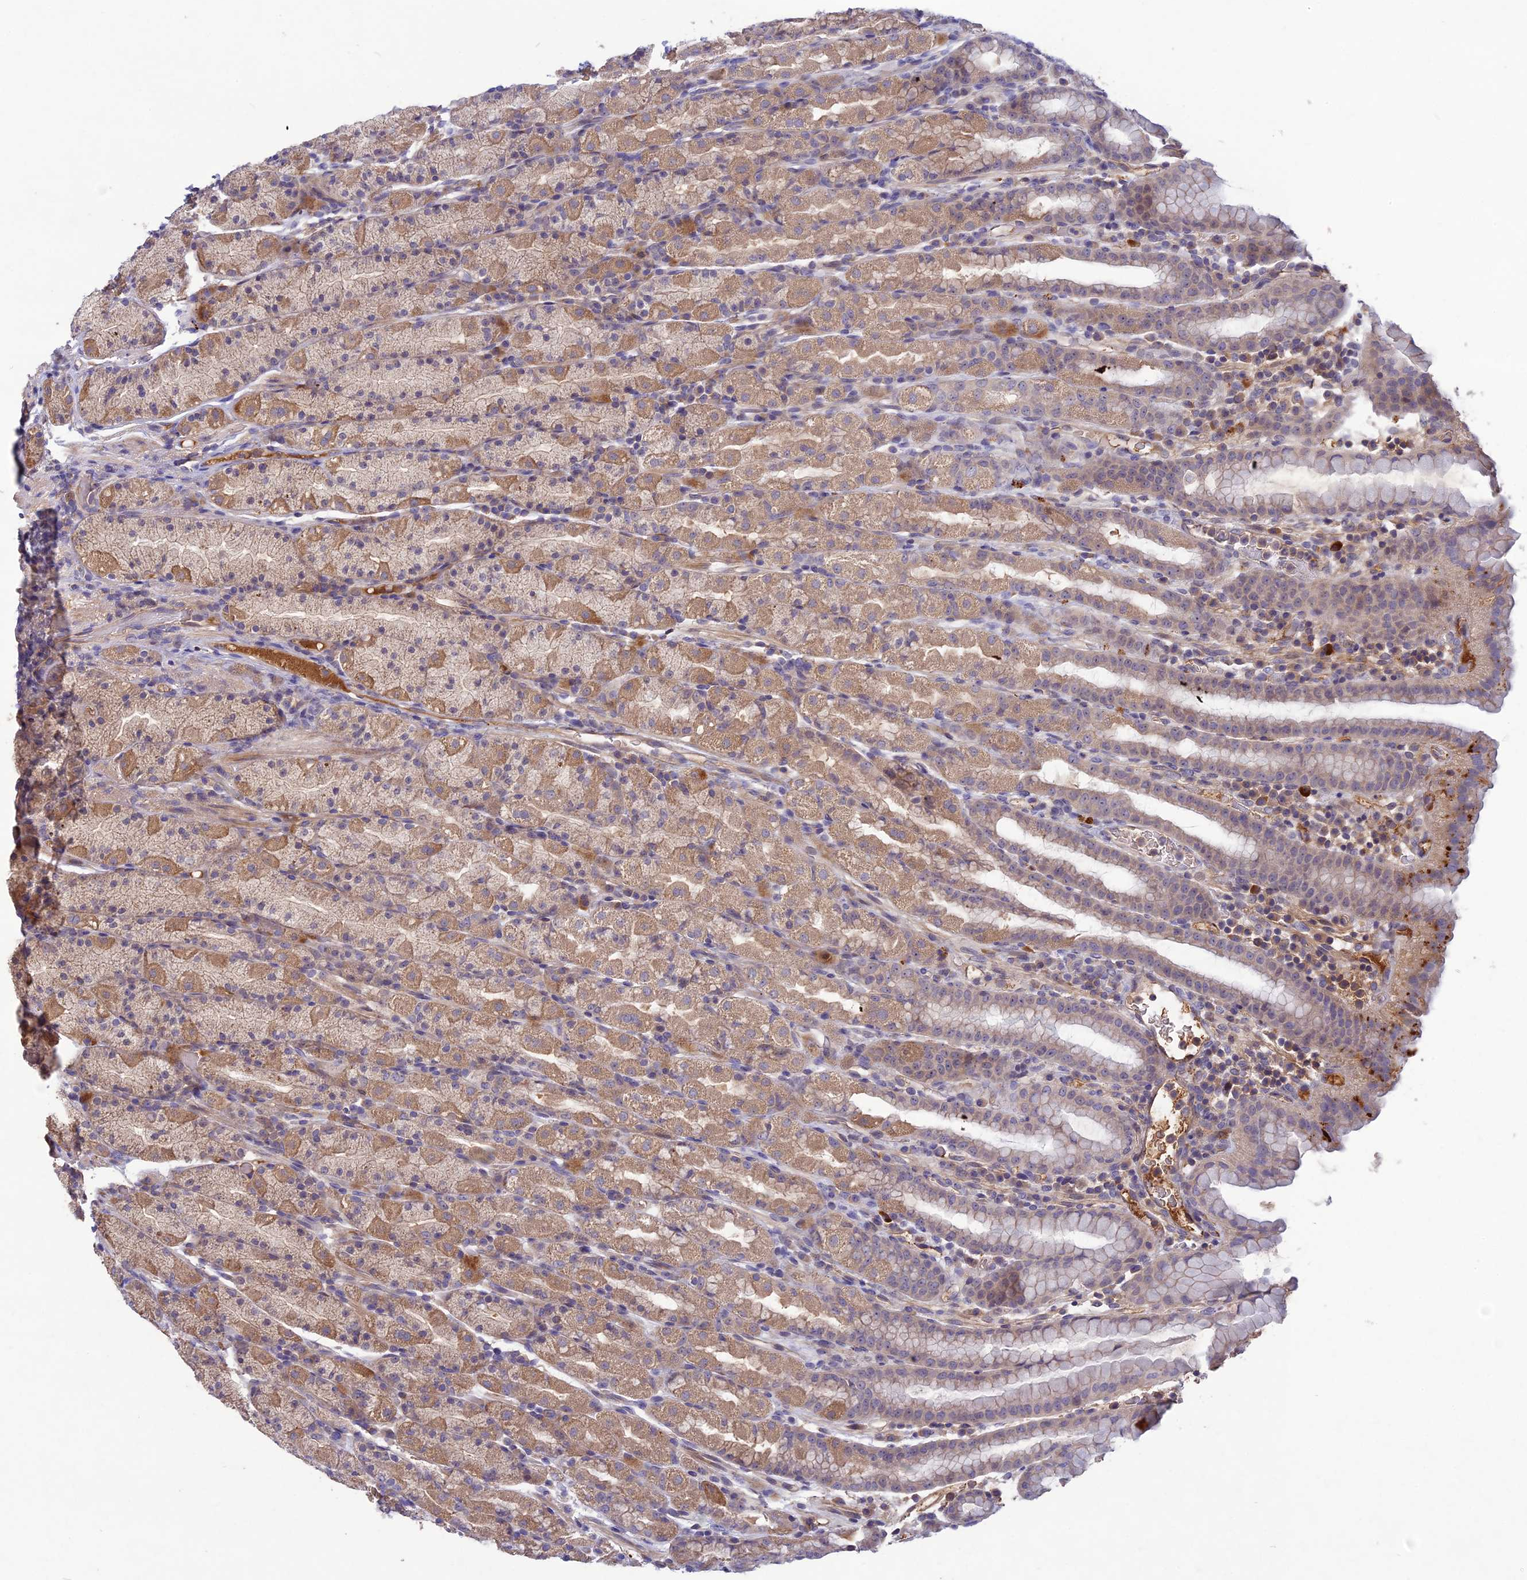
{"staining": {"intensity": "moderate", "quantity": "25%-75%", "location": "cytoplasmic/membranous"}, "tissue": "stomach", "cell_type": "Glandular cells", "image_type": "normal", "snomed": [{"axis": "morphology", "description": "Normal tissue, NOS"}, {"axis": "topography", "description": "Stomach, upper"}, {"axis": "topography", "description": "Stomach, lower"}, {"axis": "topography", "description": "Small intestine"}], "caption": "Moderate cytoplasmic/membranous staining for a protein is seen in about 25%-75% of glandular cells of unremarkable stomach using immunohistochemistry.", "gene": "ADO", "patient": {"sex": "male", "age": 68}}